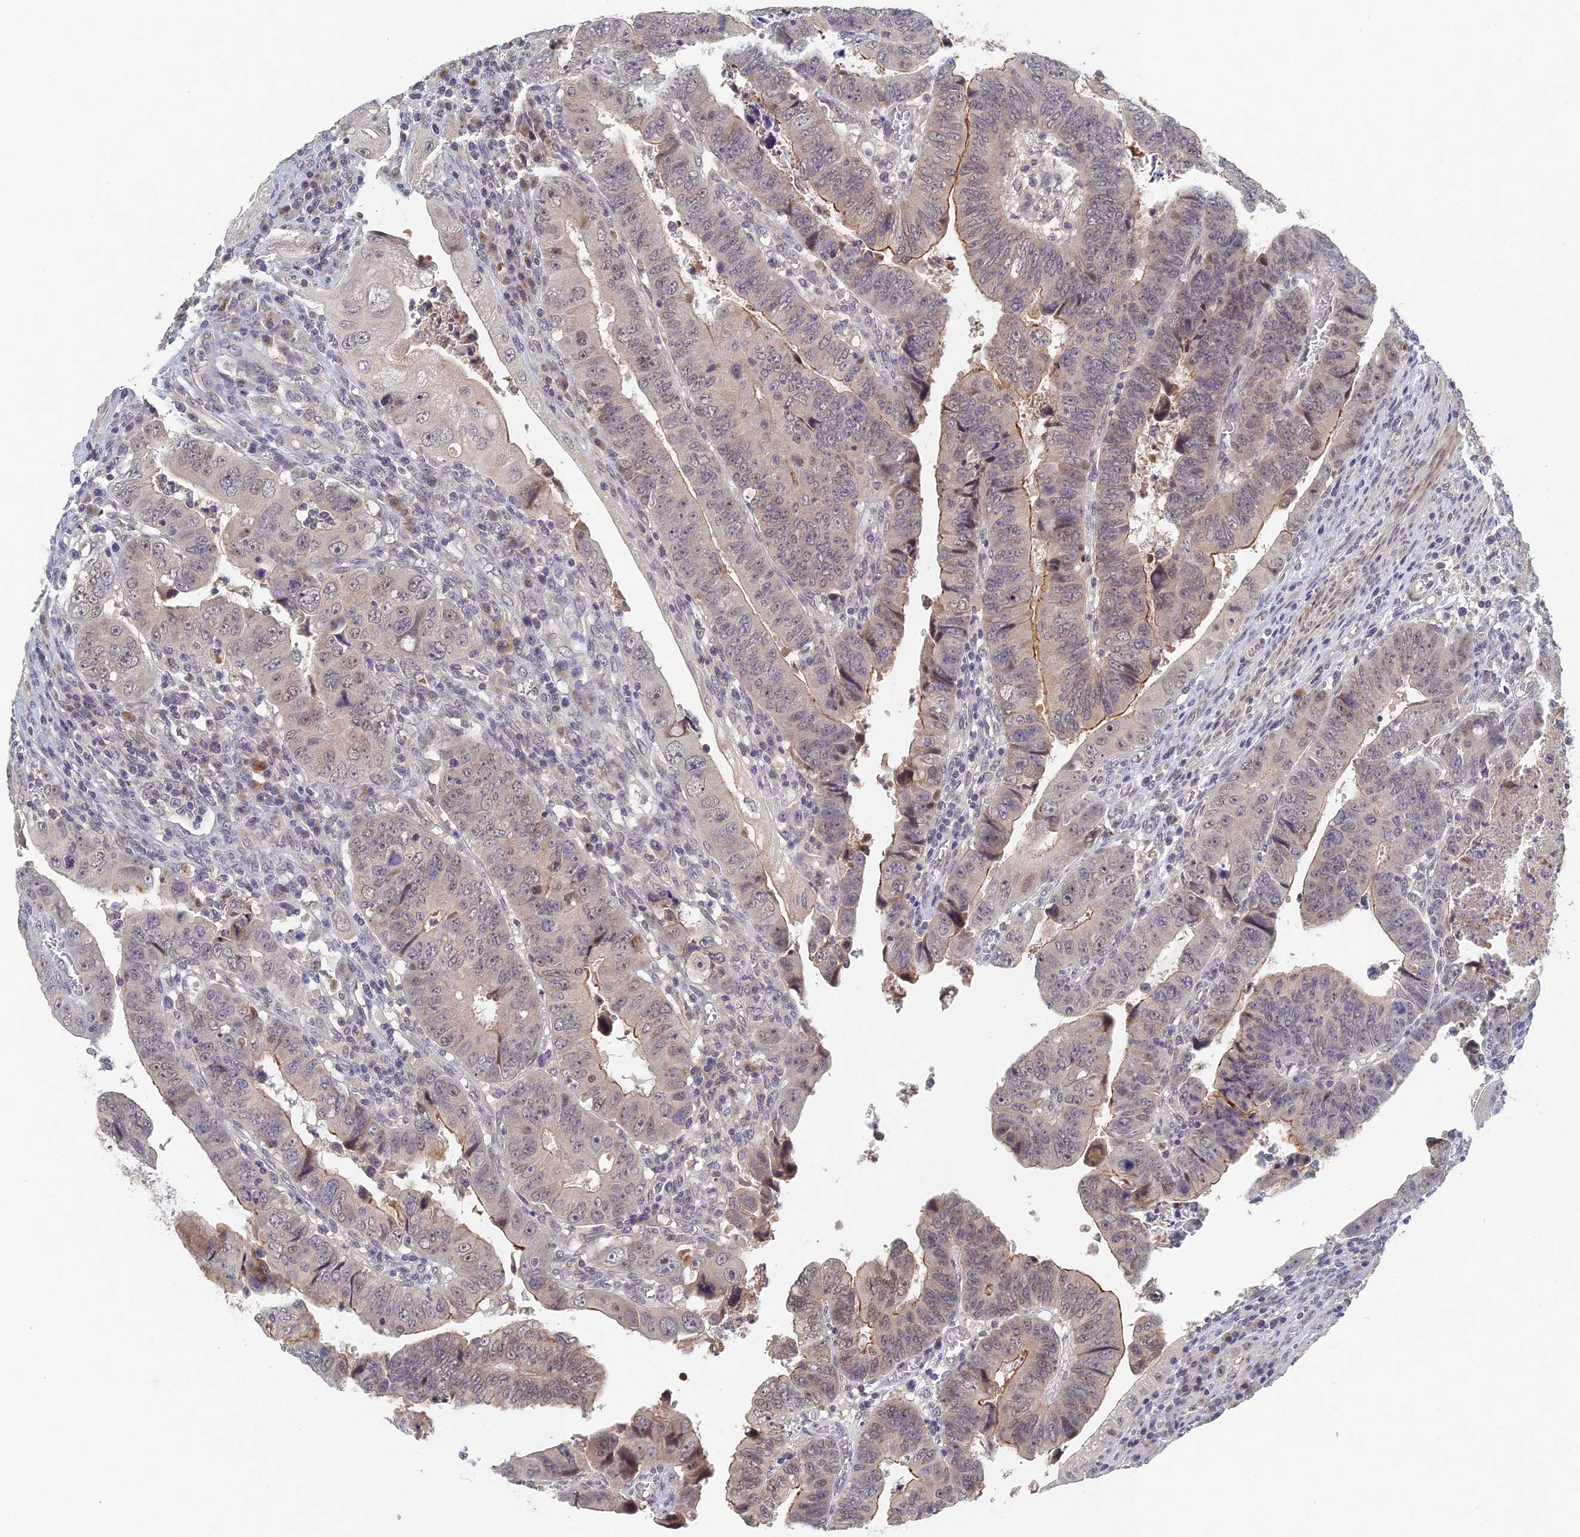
{"staining": {"intensity": "moderate", "quantity": "<25%", "location": "cytoplasmic/membranous"}, "tissue": "colorectal cancer", "cell_type": "Tumor cells", "image_type": "cancer", "snomed": [{"axis": "morphology", "description": "Normal tissue, NOS"}, {"axis": "morphology", "description": "Adenocarcinoma, NOS"}, {"axis": "topography", "description": "Rectum"}], "caption": "This histopathology image shows immunohistochemistry staining of human adenocarcinoma (colorectal), with low moderate cytoplasmic/membranous staining in about <25% of tumor cells.", "gene": "GNA15", "patient": {"sex": "female", "age": 65}}